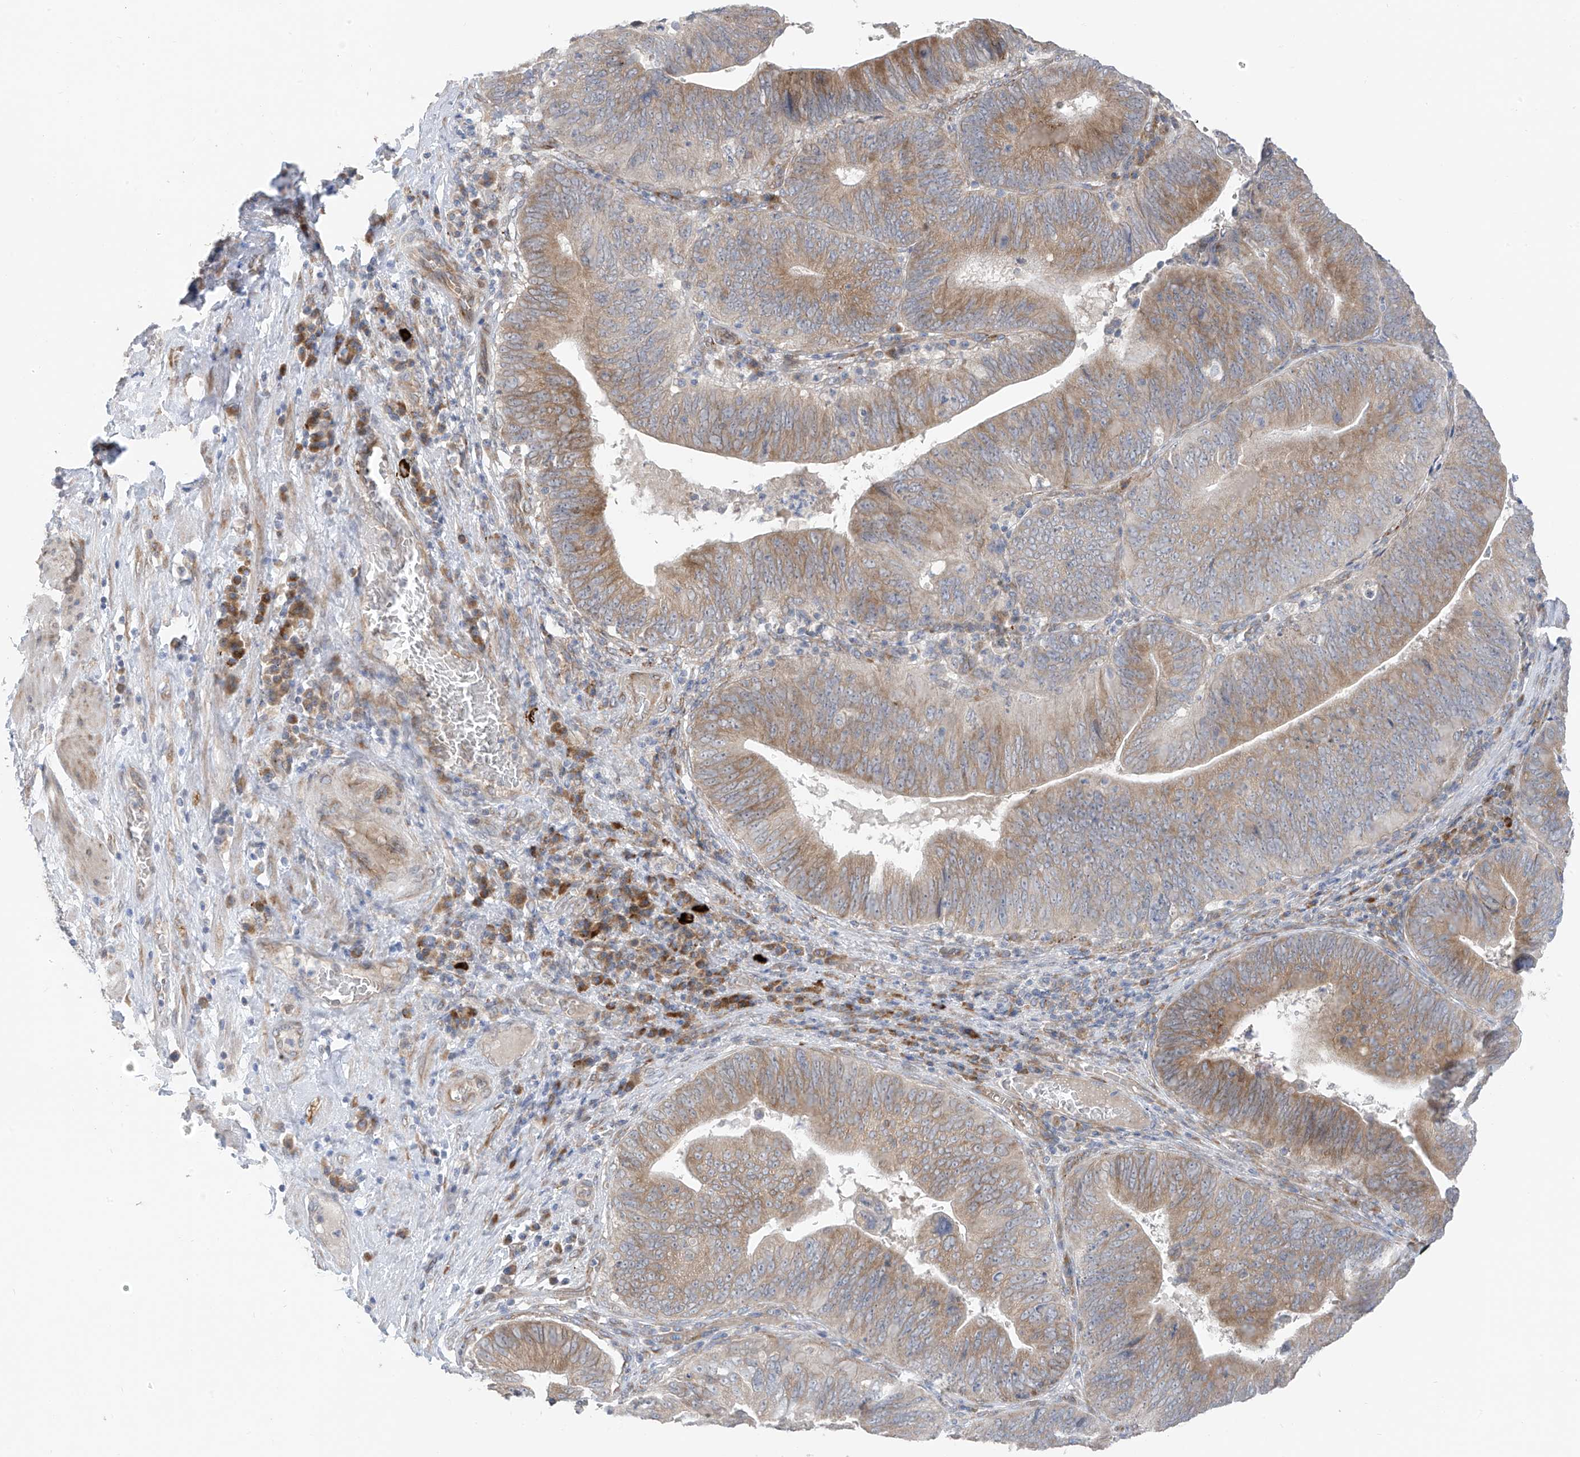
{"staining": {"intensity": "moderate", "quantity": ">75%", "location": "cytoplasmic/membranous"}, "tissue": "pancreatic cancer", "cell_type": "Tumor cells", "image_type": "cancer", "snomed": [{"axis": "morphology", "description": "Adenocarcinoma, NOS"}, {"axis": "topography", "description": "Pancreas"}], "caption": "Brown immunohistochemical staining in pancreatic cancer (adenocarcinoma) reveals moderate cytoplasmic/membranous expression in about >75% of tumor cells. The staining was performed using DAB (3,3'-diaminobenzidine) to visualize the protein expression in brown, while the nuclei were stained in blue with hematoxylin (Magnification: 20x).", "gene": "NALCN", "patient": {"sex": "male", "age": 63}}